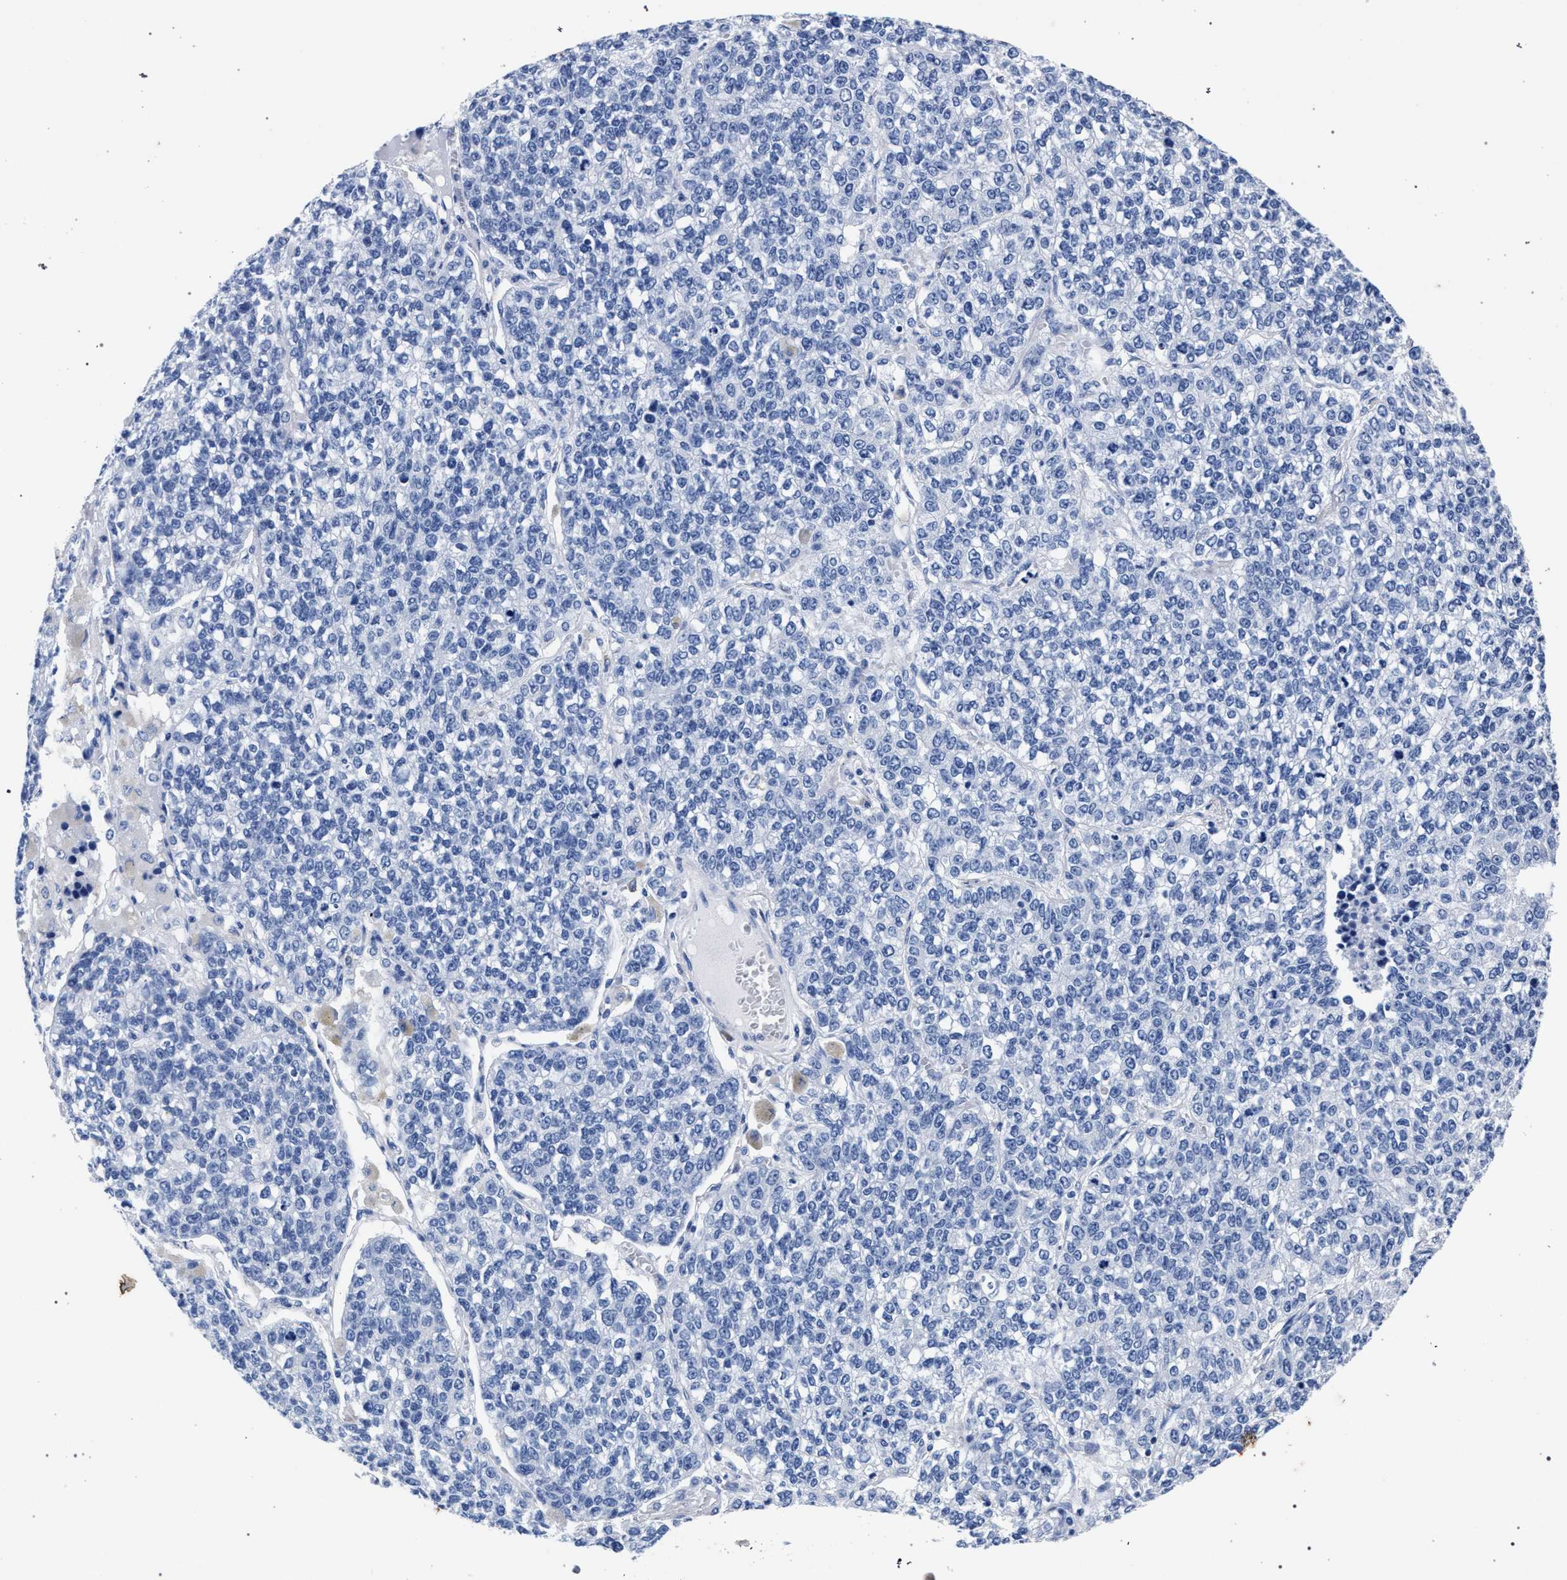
{"staining": {"intensity": "negative", "quantity": "none", "location": "none"}, "tissue": "lung cancer", "cell_type": "Tumor cells", "image_type": "cancer", "snomed": [{"axis": "morphology", "description": "Adenocarcinoma, NOS"}, {"axis": "topography", "description": "Lung"}], "caption": "Tumor cells show no significant staining in lung adenocarcinoma. (IHC, brightfield microscopy, high magnification).", "gene": "AKAP4", "patient": {"sex": "male", "age": 49}}